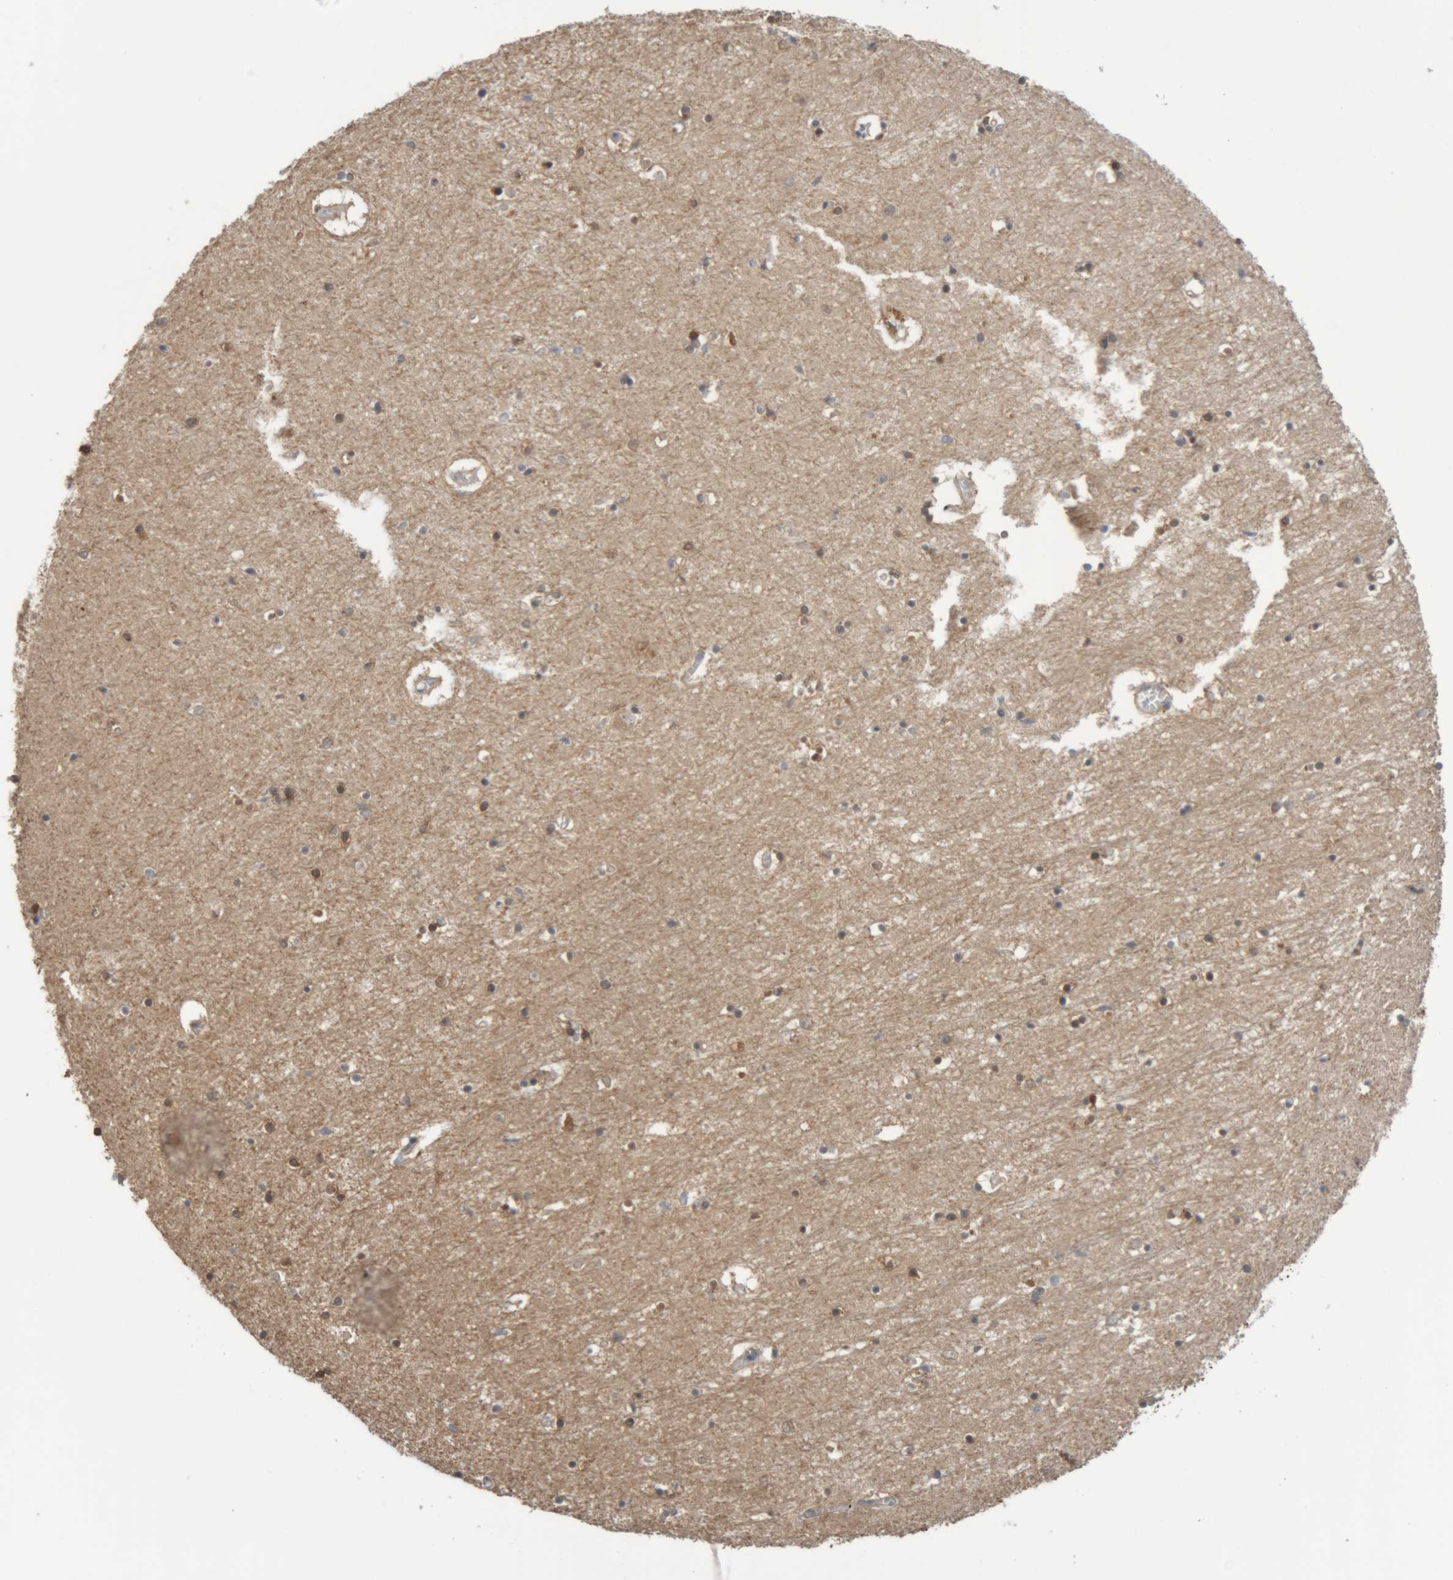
{"staining": {"intensity": "weak", "quantity": "25%-75%", "location": "cytoplasmic/membranous"}, "tissue": "hippocampus", "cell_type": "Glial cells", "image_type": "normal", "snomed": [{"axis": "morphology", "description": "Normal tissue, NOS"}, {"axis": "topography", "description": "Hippocampus"}], "caption": "Hippocampus stained with DAB immunohistochemistry (IHC) reveals low levels of weak cytoplasmic/membranous positivity in about 25%-75% of glial cells.", "gene": "TMED7", "patient": {"sex": "male", "age": 70}}